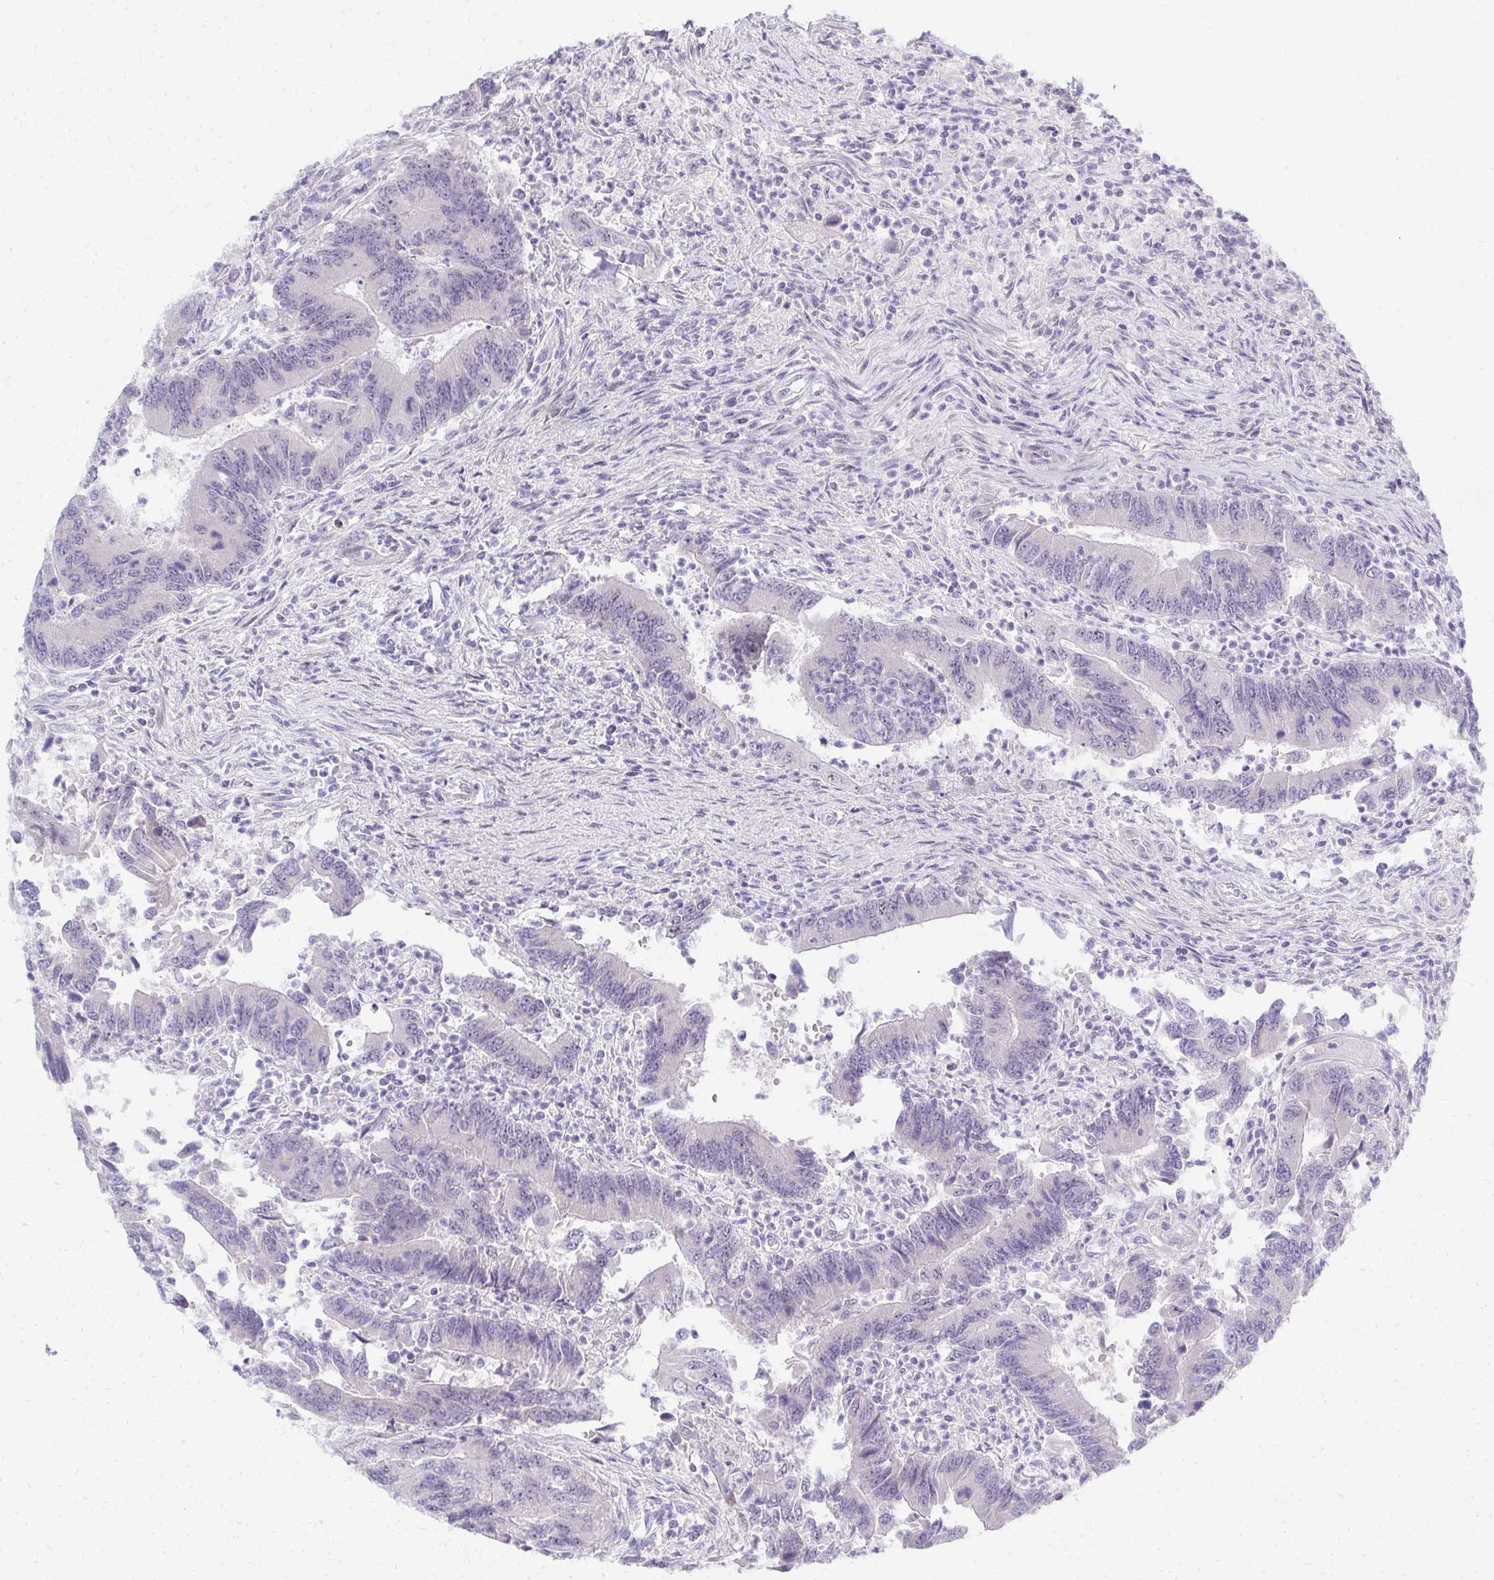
{"staining": {"intensity": "negative", "quantity": "none", "location": "none"}, "tissue": "colorectal cancer", "cell_type": "Tumor cells", "image_type": "cancer", "snomed": [{"axis": "morphology", "description": "Adenocarcinoma, NOS"}, {"axis": "topography", "description": "Colon"}], "caption": "The photomicrograph reveals no significant expression in tumor cells of colorectal adenocarcinoma. (IHC, brightfield microscopy, high magnification).", "gene": "EID3", "patient": {"sex": "female", "age": 67}}